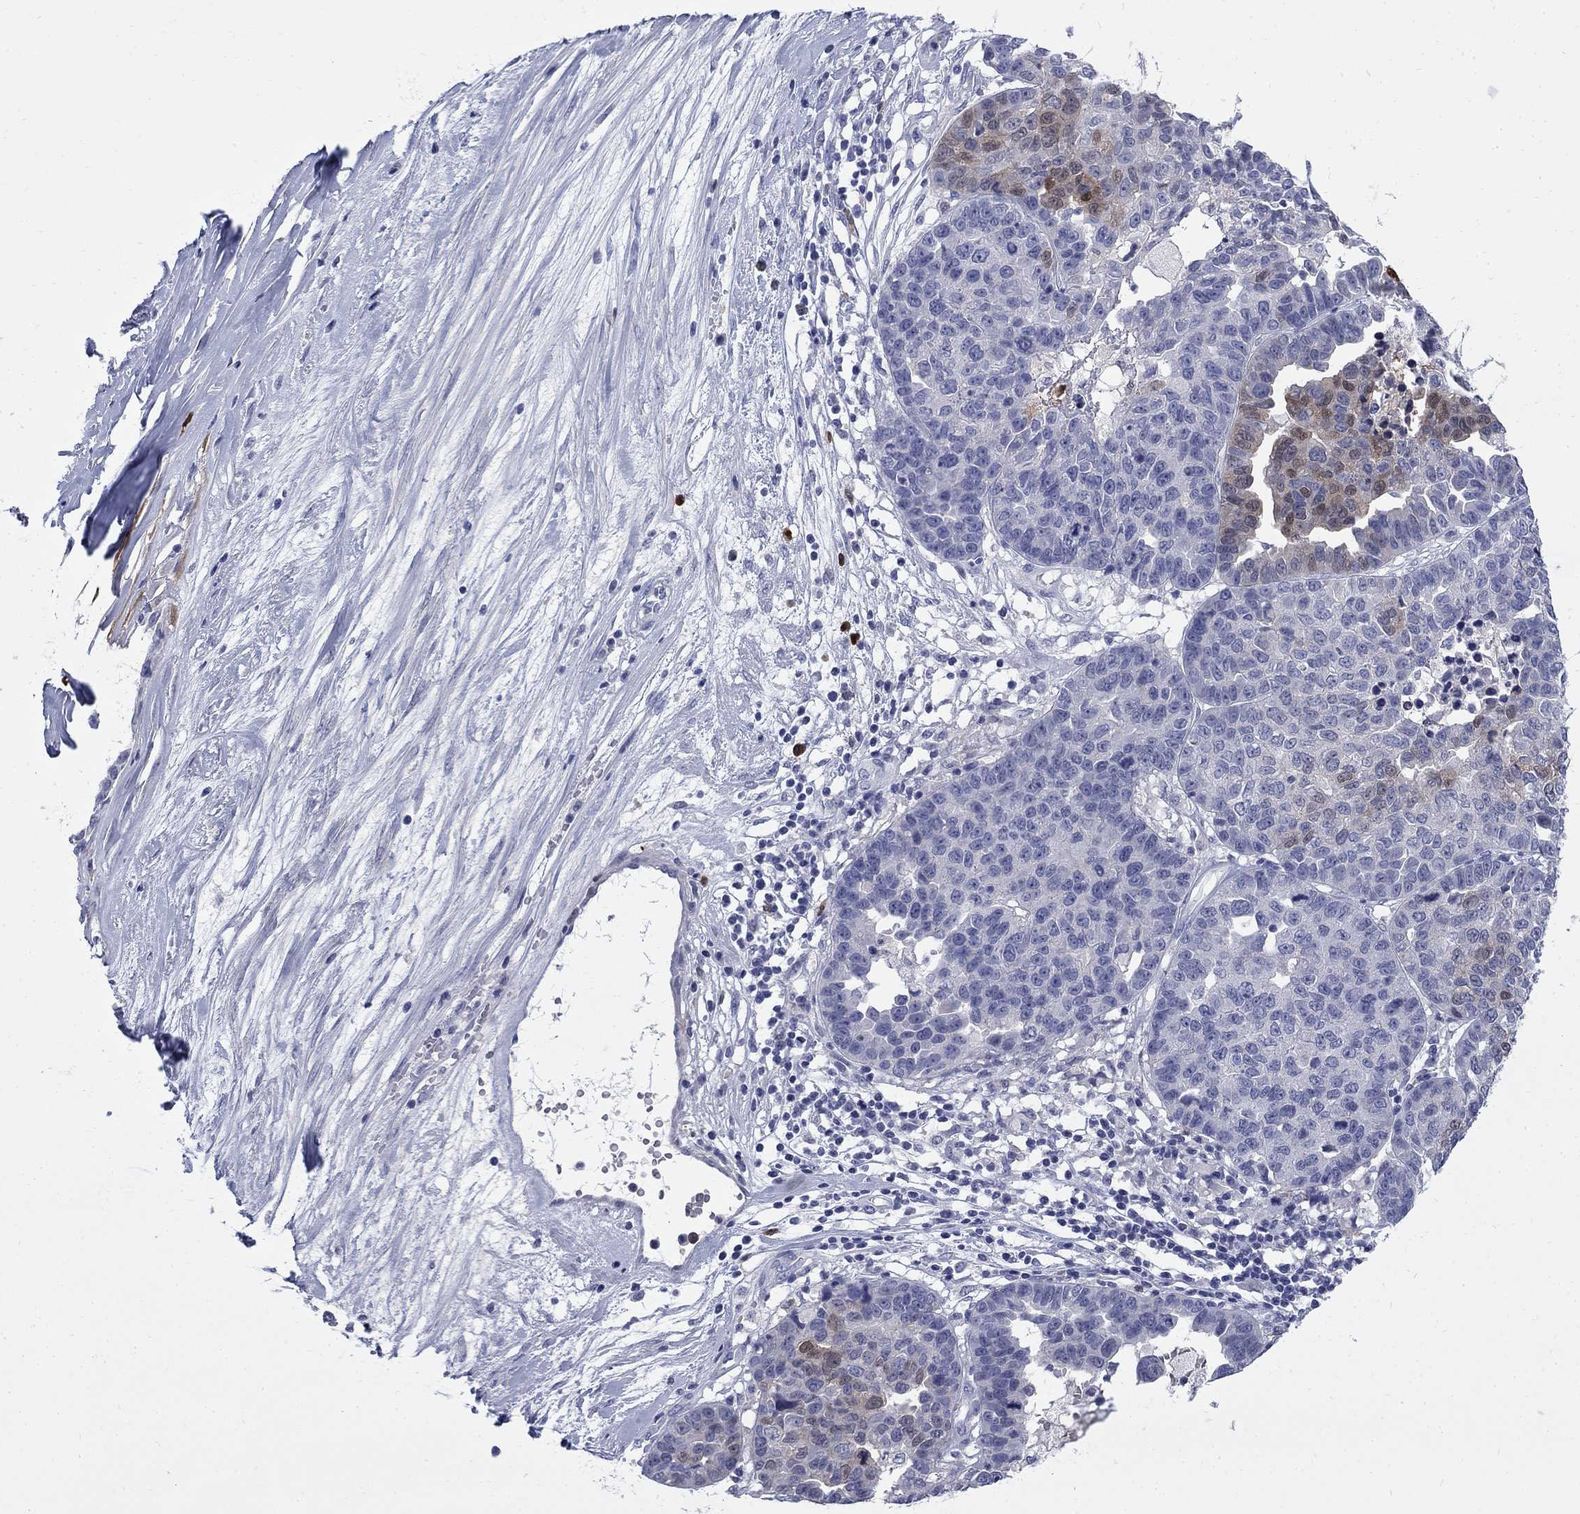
{"staining": {"intensity": "weak", "quantity": "<25%", "location": "cytoplasmic/membranous,nuclear"}, "tissue": "ovarian cancer", "cell_type": "Tumor cells", "image_type": "cancer", "snomed": [{"axis": "morphology", "description": "Cystadenocarcinoma, serous, NOS"}, {"axis": "topography", "description": "Ovary"}], "caption": "High power microscopy image of an immunohistochemistry (IHC) image of ovarian cancer, revealing no significant expression in tumor cells.", "gene": "SERPINB2", "patient": {"sex": "female", "age": 87}}